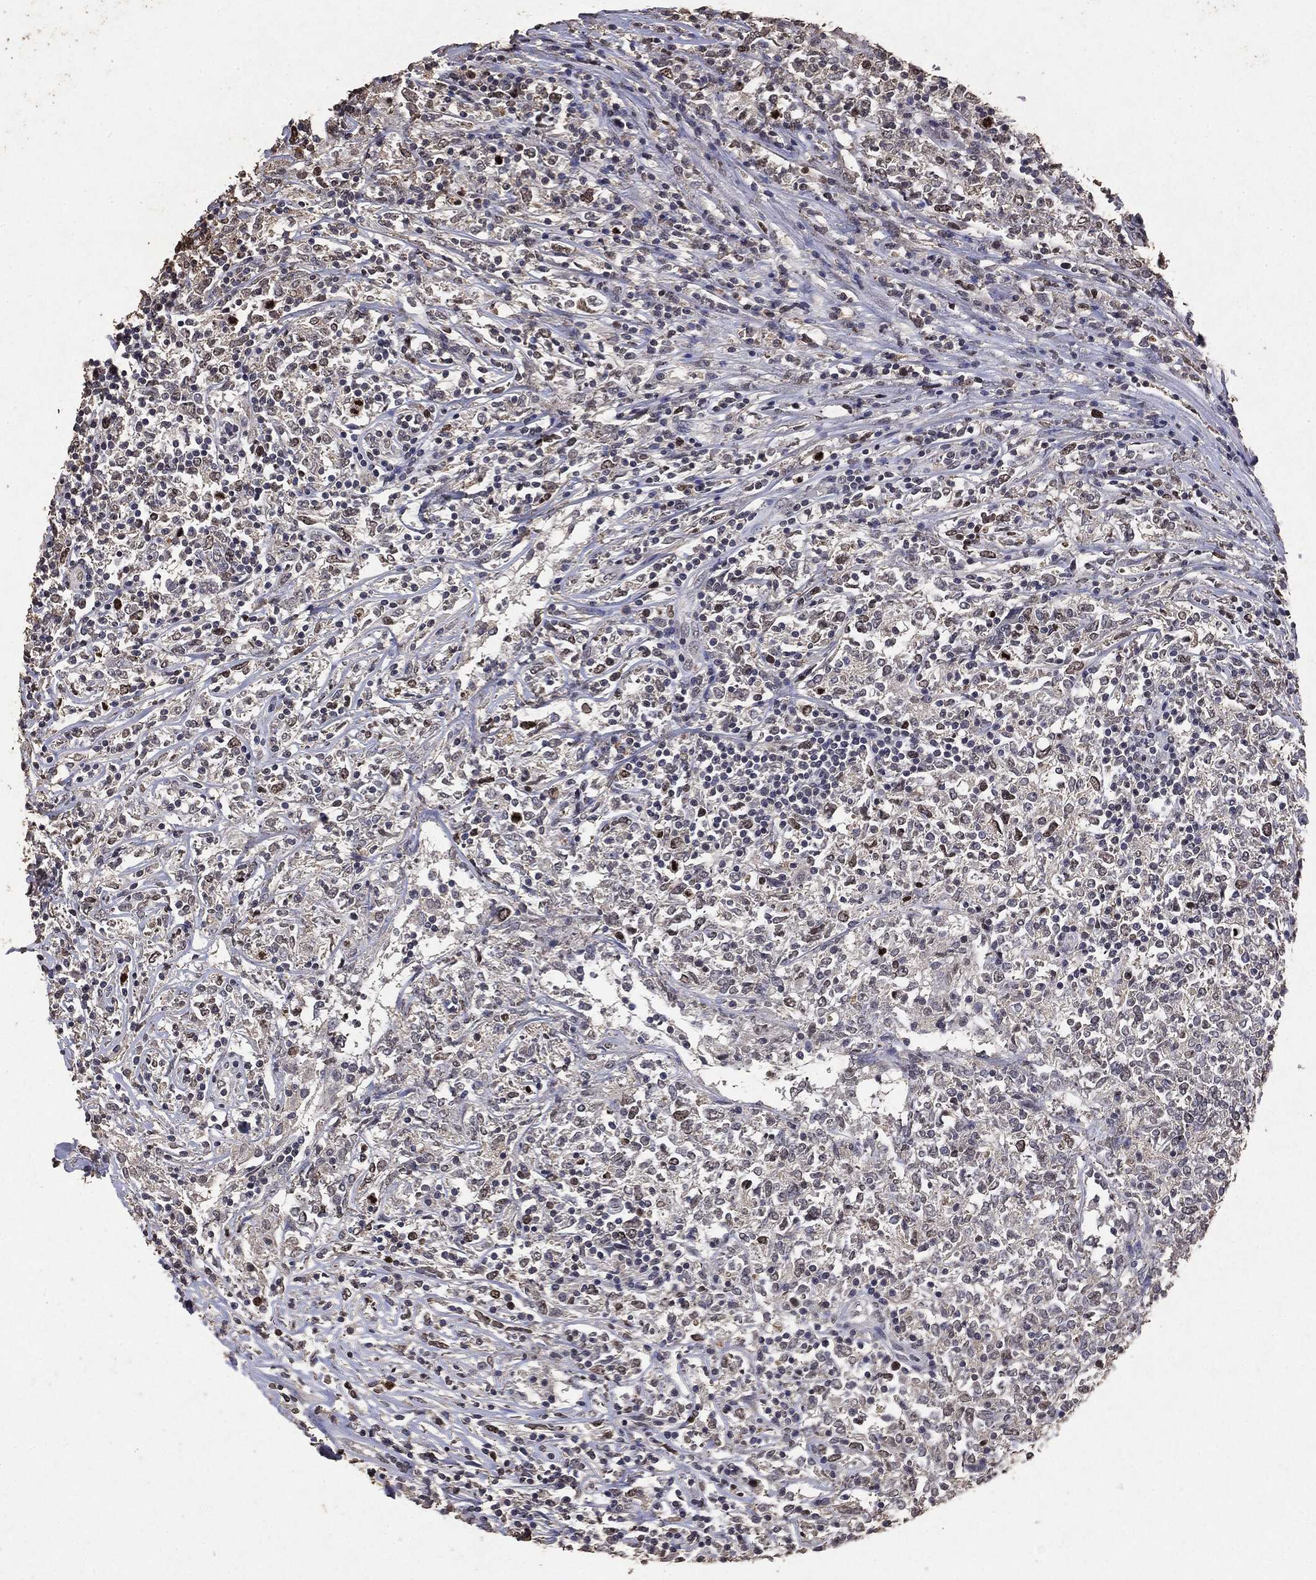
{"staining": {"intensity": "negative", "quantity": "none", "location": "none"}, "tissue": "lymphoma", "cell_type": "Tumor cells", "image_type": "cancer", "snomed": [{"axis": "morphology", "description": "Malignant lymphoma, non-Hodgkin's type, High grade"}, {"axis": "topography", "description": "Lymph node"}], "caption": "There is no significant staining in tumor cells of lymphoma.", "gene": "RAD18", "patient": {"sex": "female", "age": 84}}